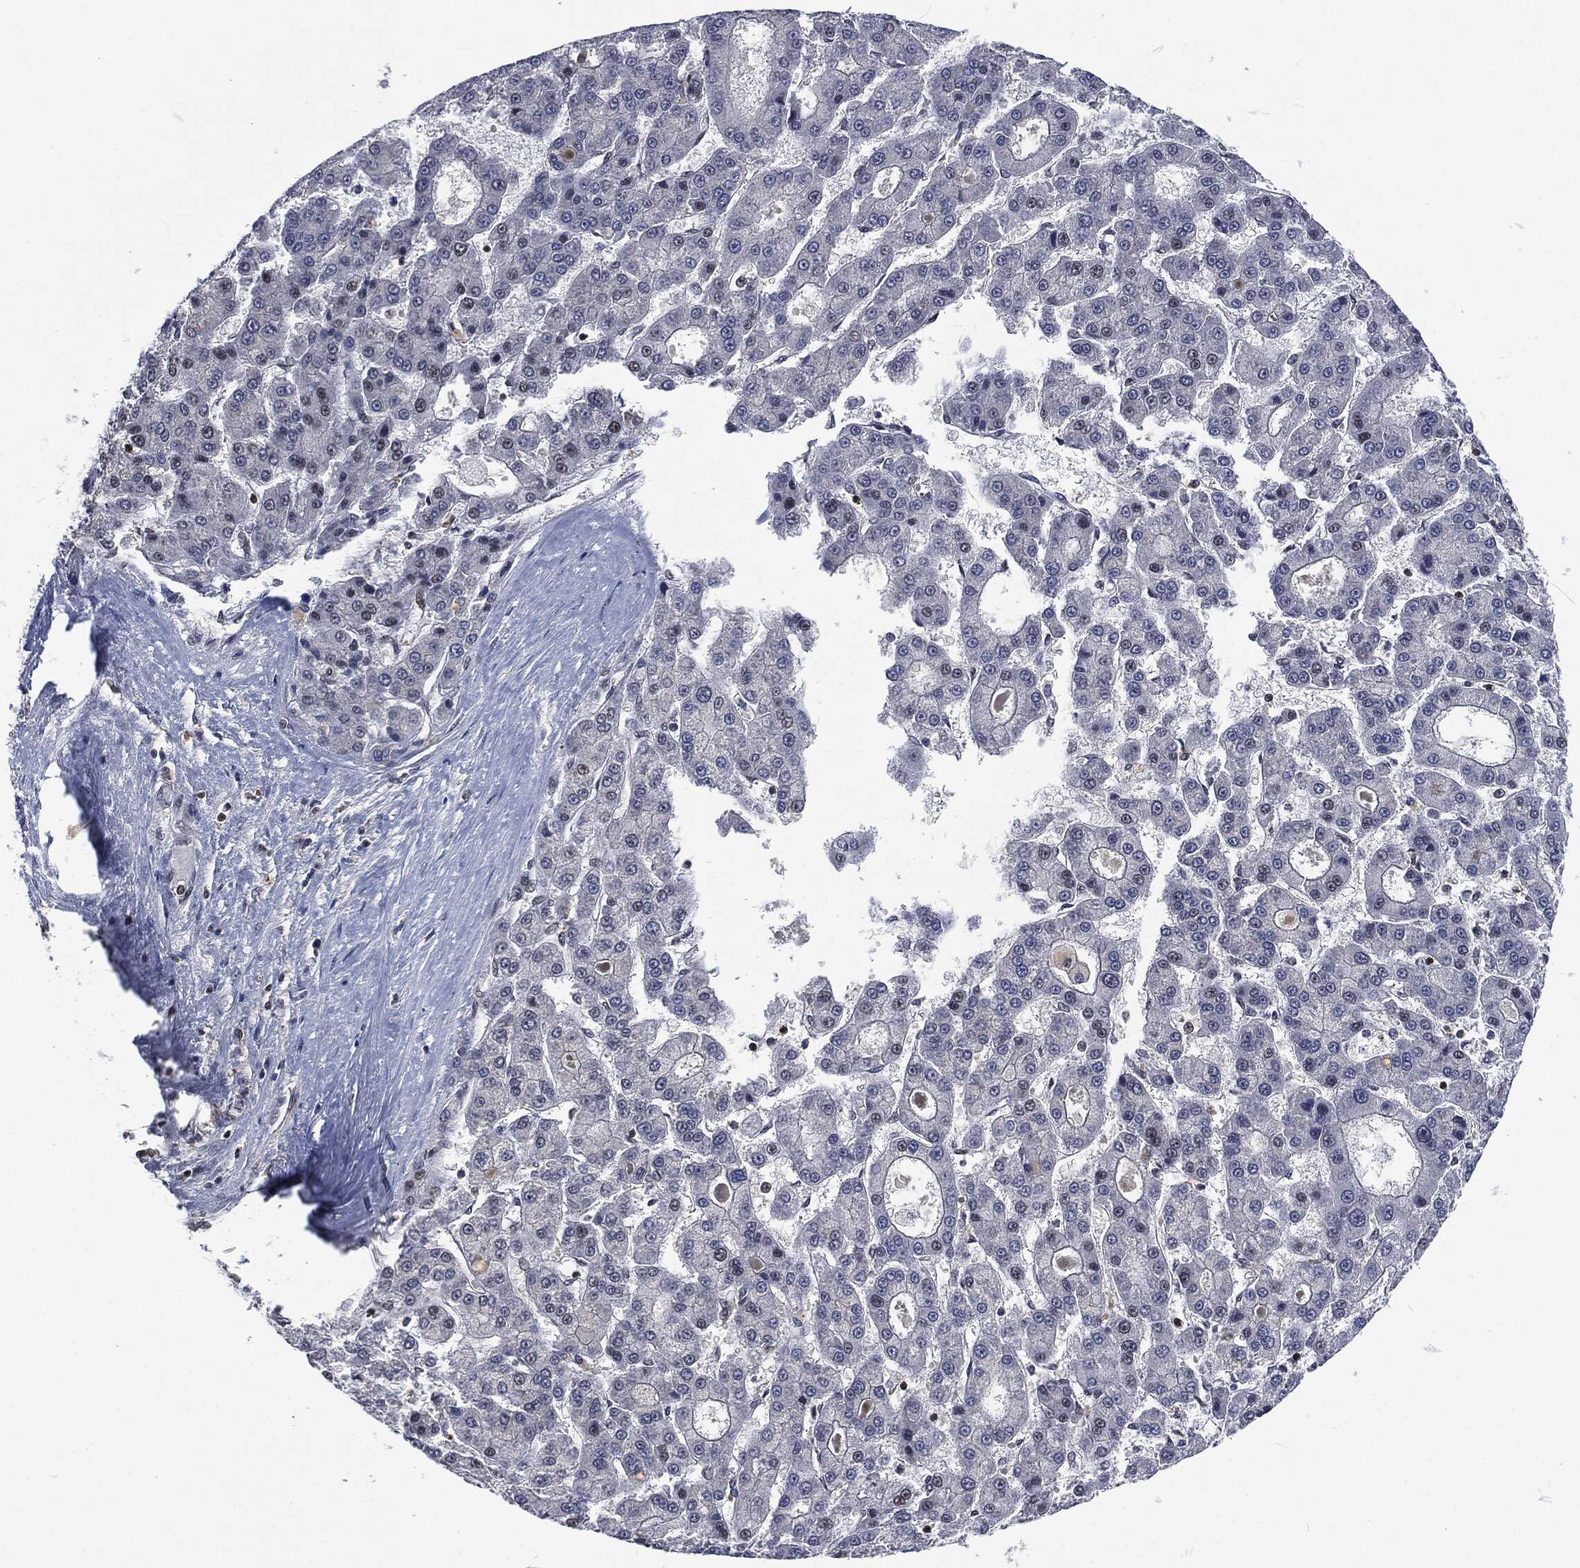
{"staining": {"intensity": "negative", "quantity": "none", "location": "none"}, "tissue": "liver cancer", "cell_type": "Tumor cells", "image_type": "cancer", "snomed": [{"axis": "morphology", "description": "Carcinoma, Hepatocellular, NOS"}, {"axis": "topography", "description": "Liver"}], "caption": "Human liver cancer (hepatocellular carcinoma) stained for a protein using immunohistochemistry (IHC) demonstrates no positivity in tumor cells.", "gene": "DCPS", "patient": {"sex": "male", "age": 70}}